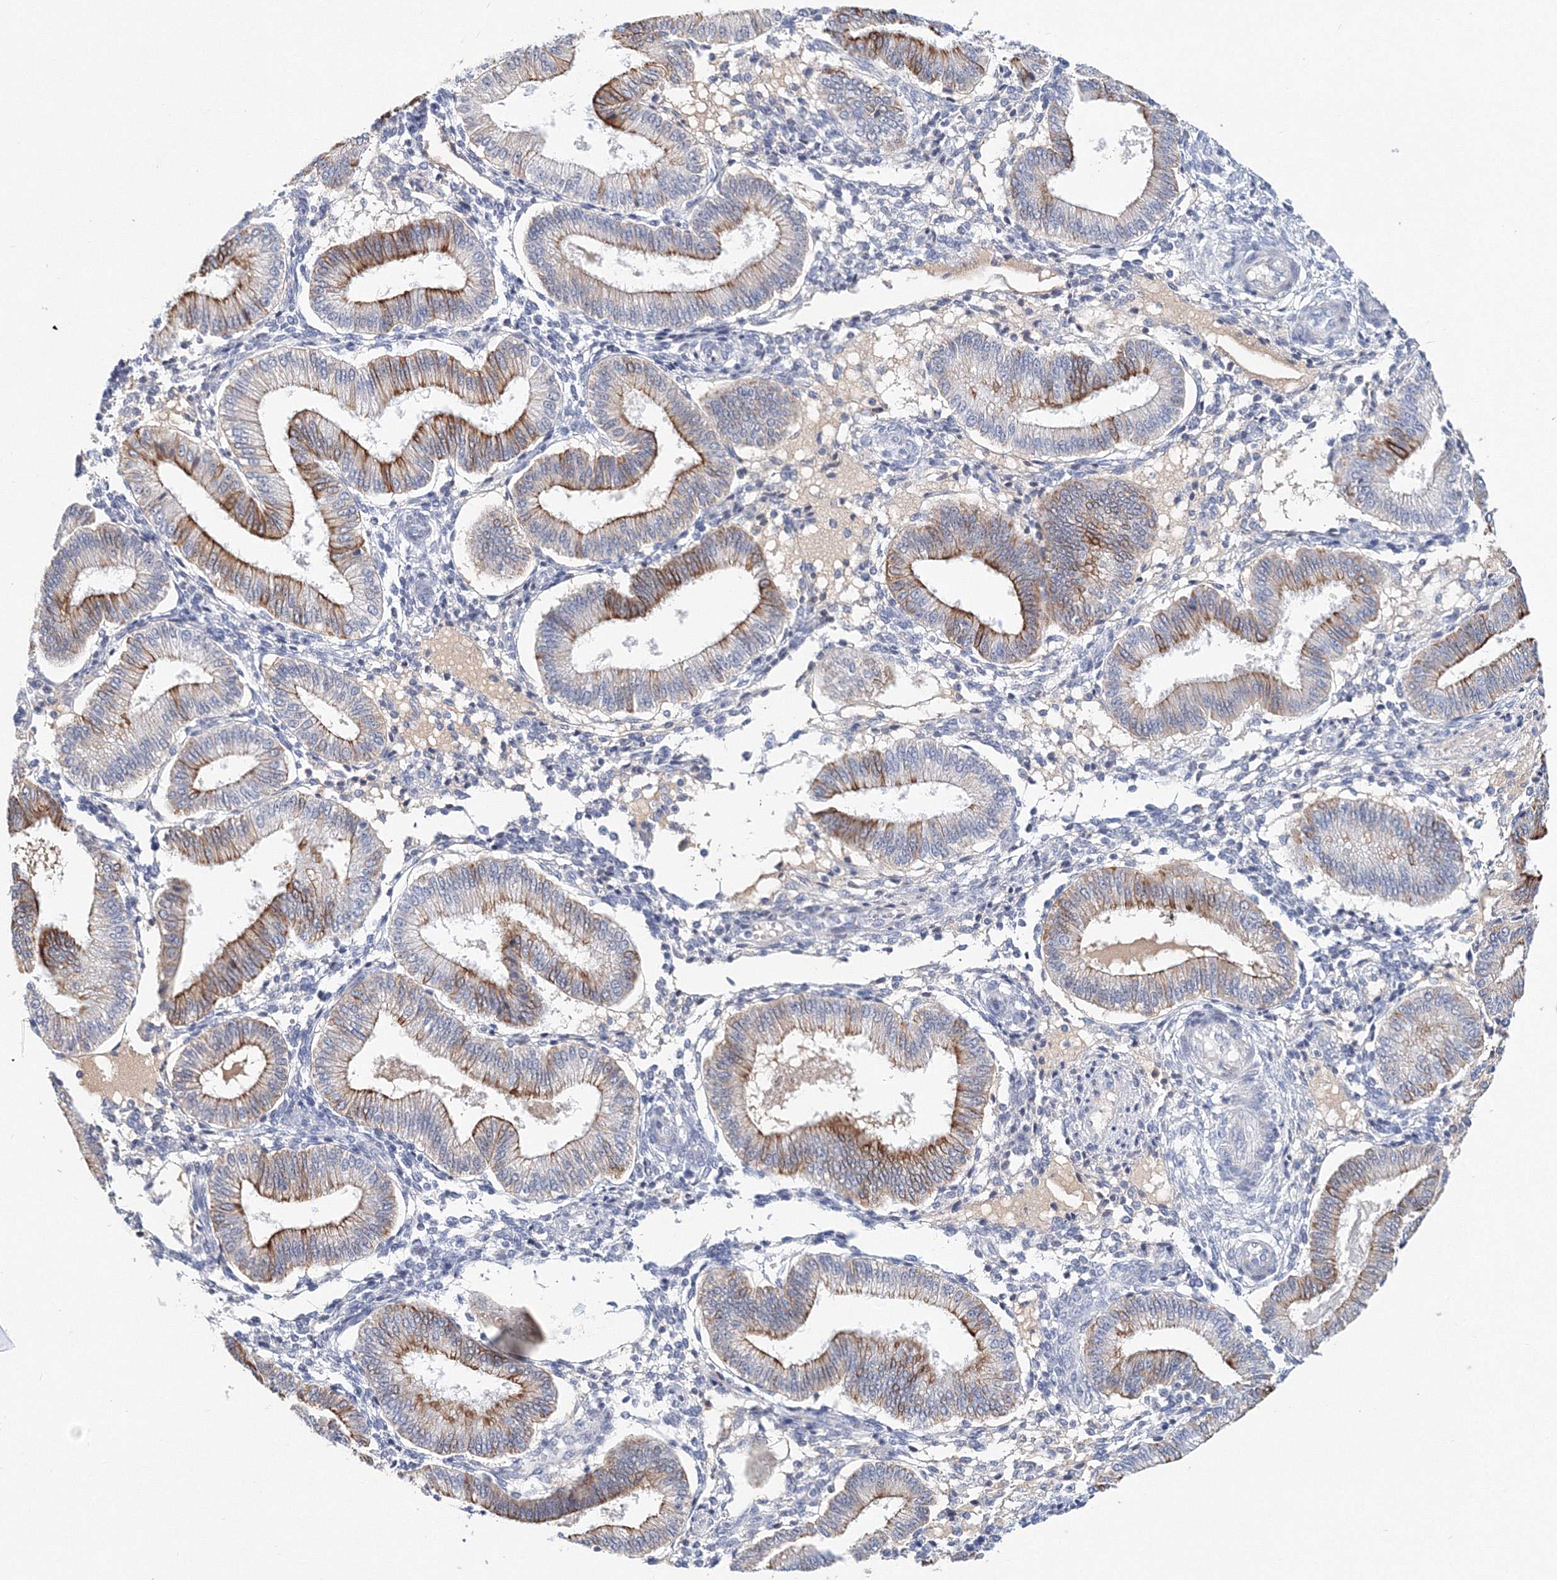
{"staining": {"intensity": "negative", "quantity": "none", "location": "none"}, "tissue": "endometrium", "cell_type": "Cells in endometrial stroma", "image_type": "normal", "snomed": [{"axis": "morphology", "description": "Normal tissue, NOS"}, {"axis": "topography", "description": "Endometrium"}], "caption": "Protein analysis of normal endometrium reveals no significant expression in cells in endometrial stroma. Nuclei are stained in blue.", "gene": "LRRIQ4", "patient": {"sex": "female", "age": 39}}